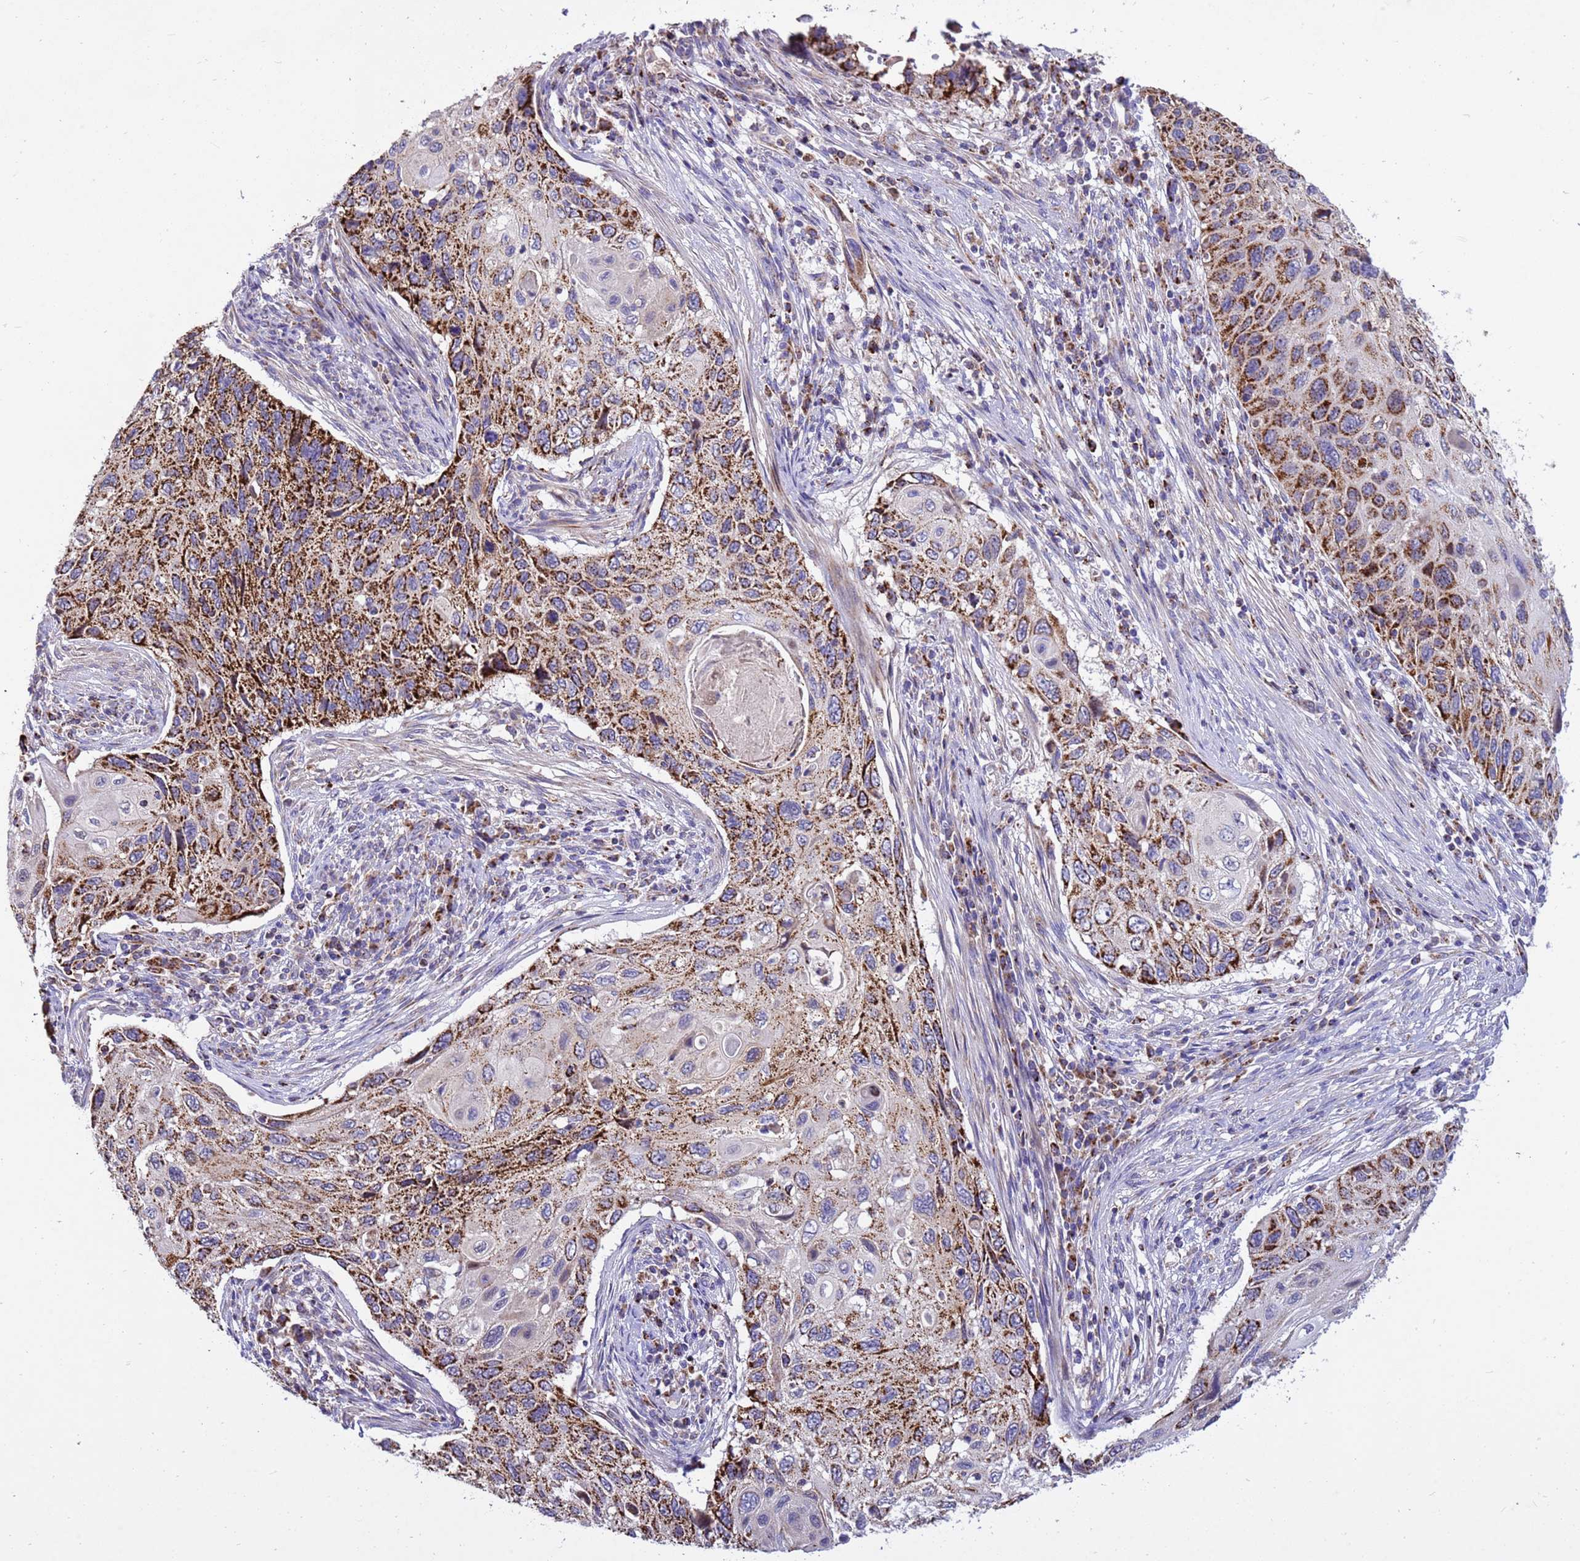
{"staining": {"intensity": "strong", "quantity": ">75%", "location": "cytoplasmic/membranous"}, "tissue": "cervical cancer", "cell_type": "Tumor cells", "image_type": "cancer", "snomed": [{"axis": "morphology", "description": "Squamous cell carcinoma, NOS"}, {"axis": "topography", "description": "Cervix"}], "caption": "Human cervical squamous cell carcinoma stained for a protein (brown) exhibits strong cytoplasmic/membranous positive expression in approximately >75% of tumor cells.", "gene": "TUBGCP3", "patient": {"sex": "female", "age": 70}}